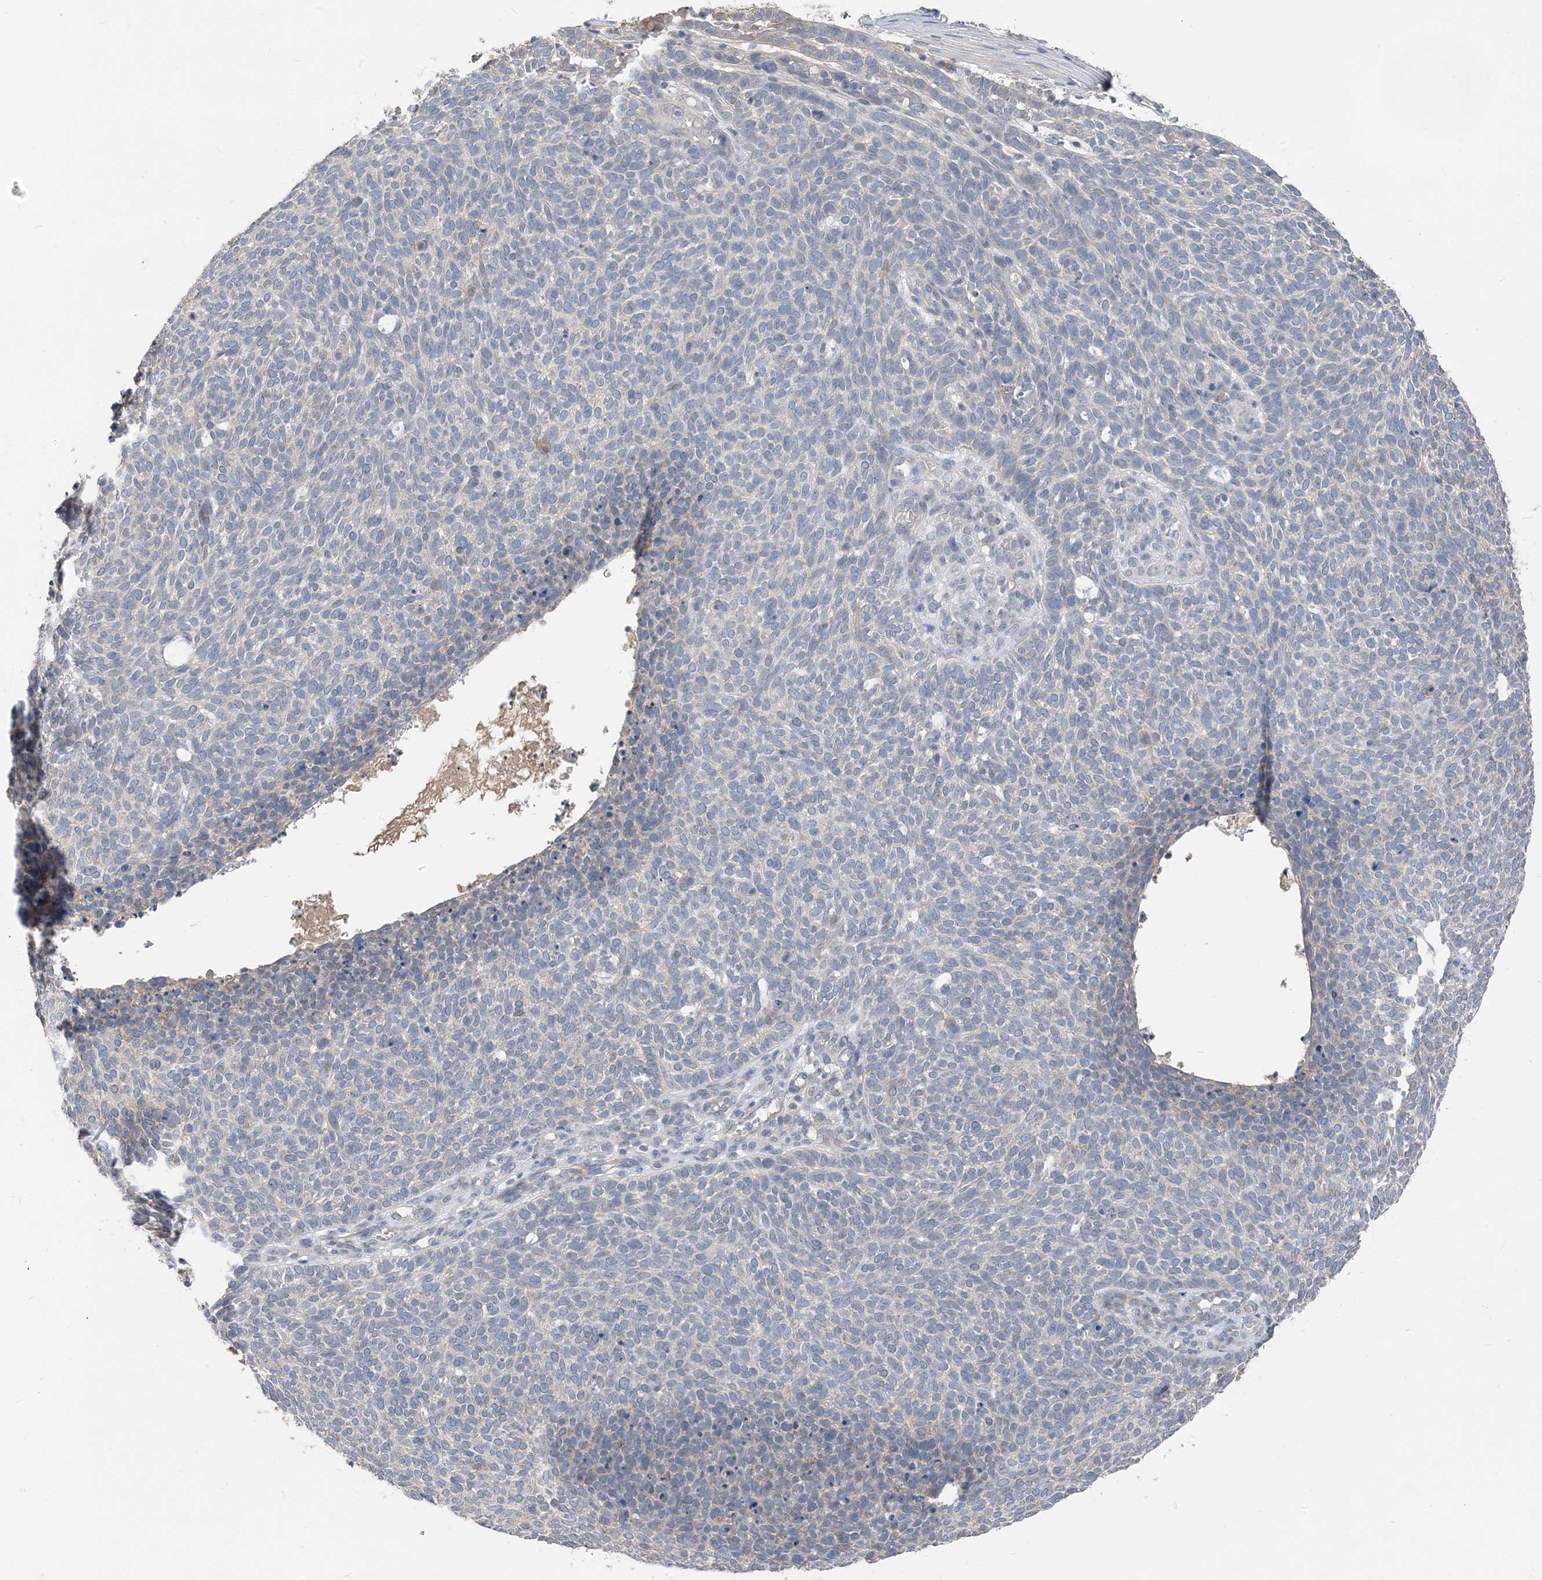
{"staining": {"intensity": "negative", "quantity": "none", "location": "none"}, "tissue": "skin cancer", "cell_type": "Tumor cells", "image_type": "cancer", "snomed": [{"axis": "morphology", "description": "Squamous cell carcinoma, NOS"}, {"axis": "topography", "description": "Skin"}], "caption": "Immunohistochemistry (IHC) of human skin cancer (squamous cell carcinoma) exhibits no staining in tumor cells.", "gene": "NCOA7", "patient": {"sex": "female", "age": 90}}